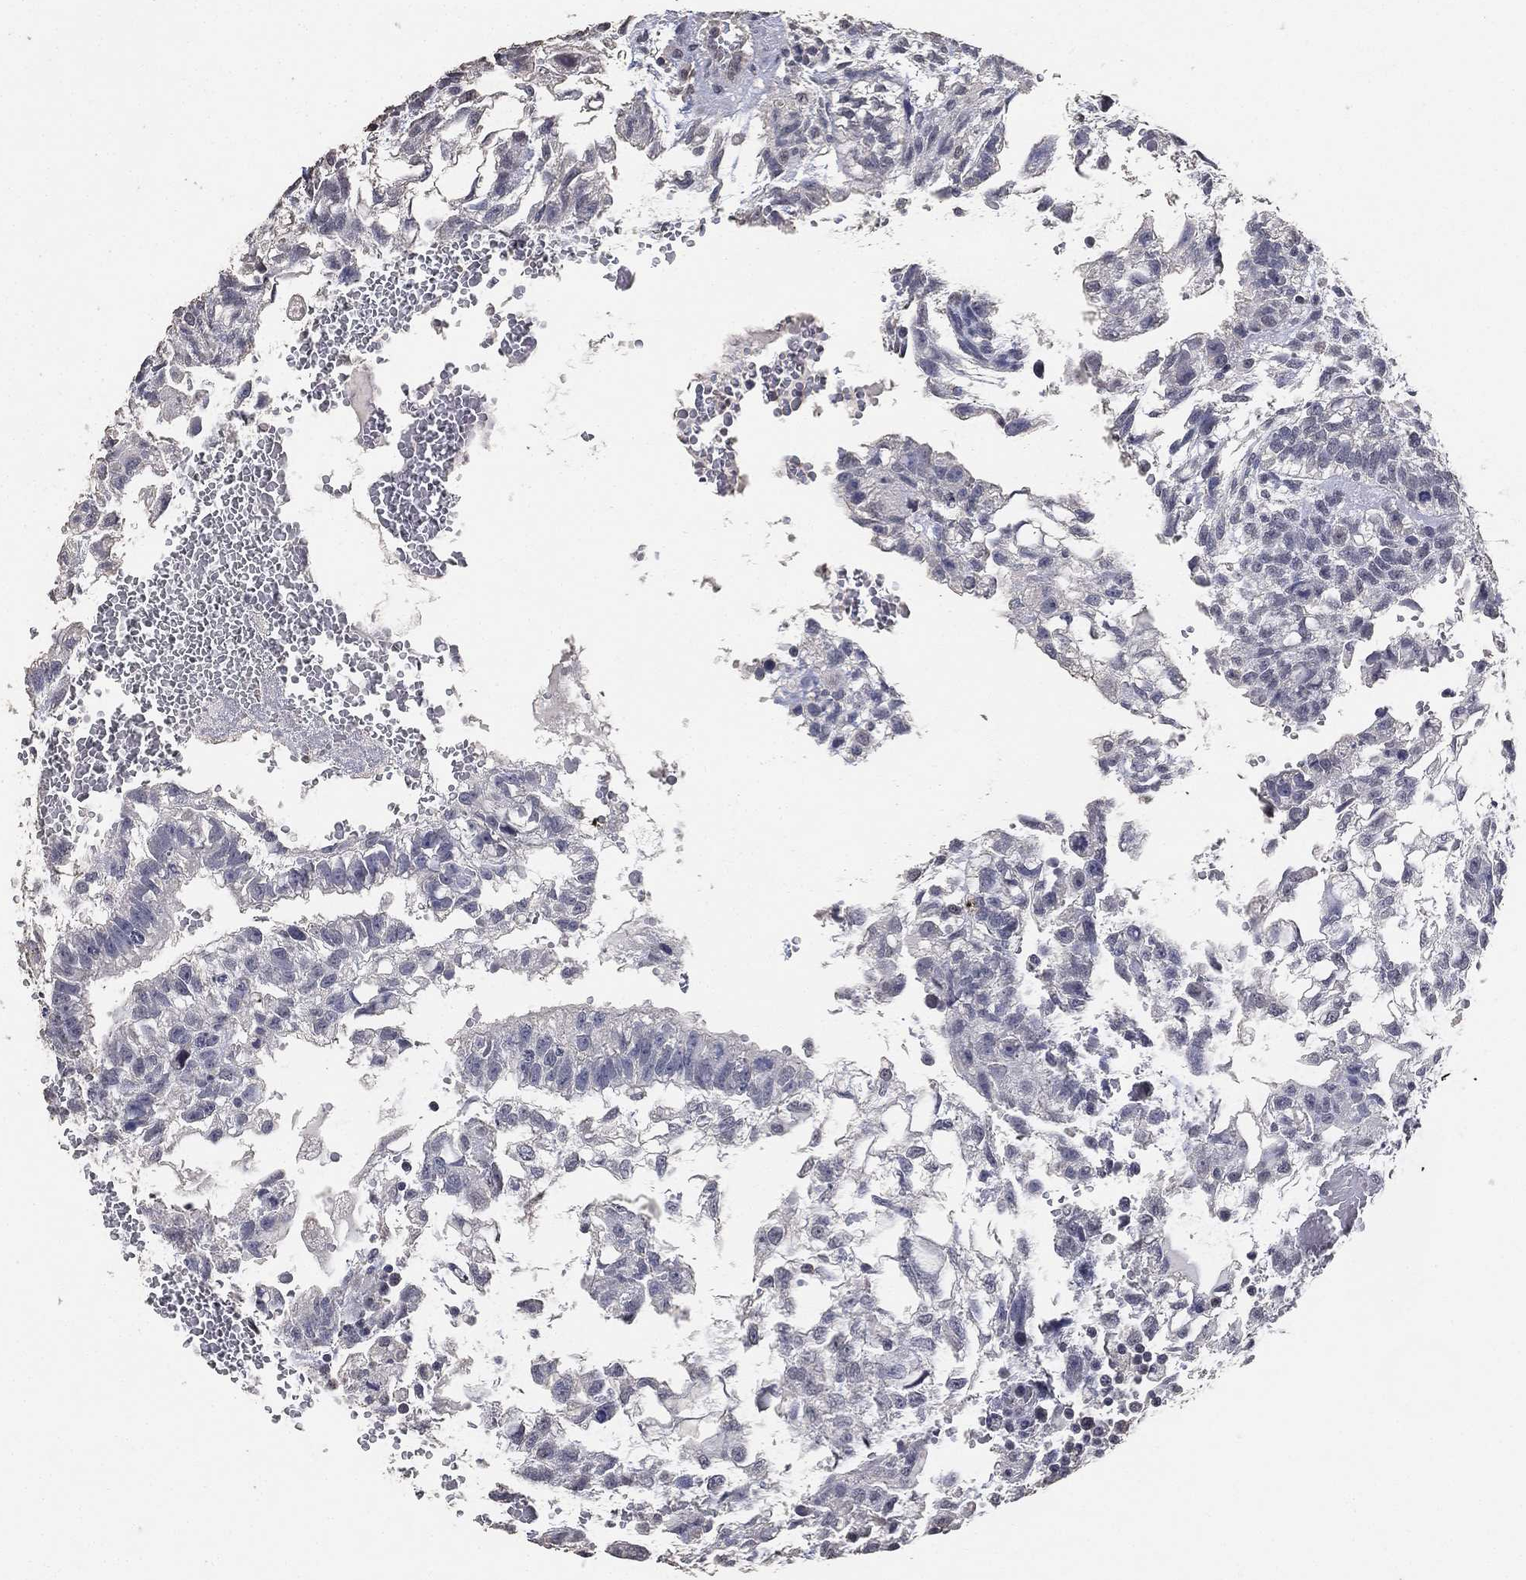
{"staining": {"intensity": "negative", "quantity": "none", "location": "none"}, "tissue": "testis cancer", "cell_type": "Tumor cells", "image_type": "cancer", "snomed": [{"axis": "morphology", "description": "Carcinoma, Embryonal, NOS"}, {"axis": "topography", "description": "Testis"}], "caption": "Immunohistochemistry of human testis cancer (embryonal carcinoma) reveals no expression in tumor cells. The staining was performed using DAB (3,3'-diaminobenzidine) to visualize the protein expression in brown, while the nuclei were stained in blue with hematoxylin (Magnification: 20x).", "gene": "DSG1", "patient": {"sex": "male", "age": 32}}